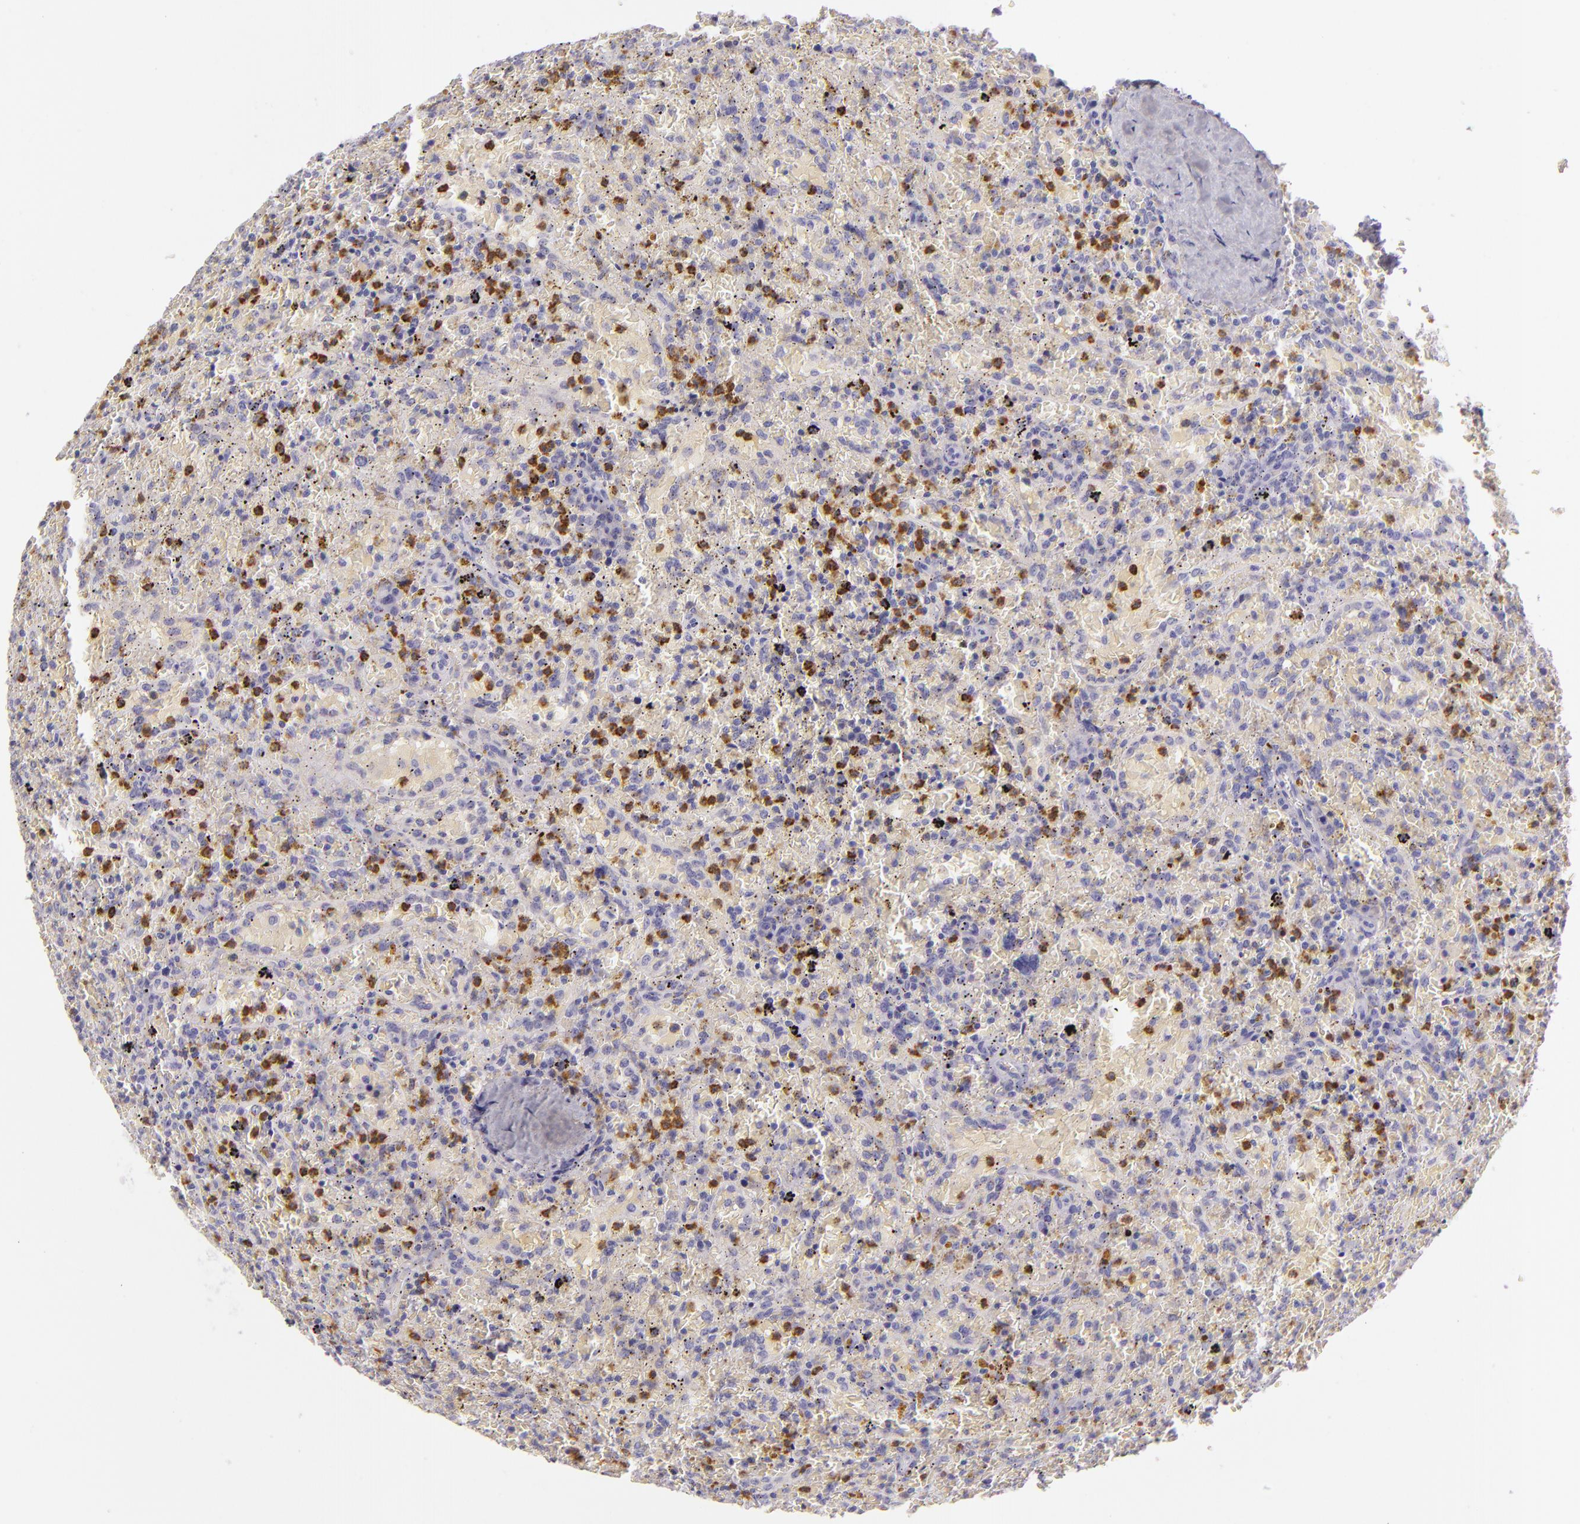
{"staining": {"intensity": "negative", "quantity": "none", "location": "none"}, "tissue": "lymphoma", "cell_type": "Tumor cells", "image_type": "cancer", "snomed": [{"axis": "morphology", "description": "Malignant lymphoma, non-Hodgkin's type, High grade"}, {"axis": "topography", "description": "Spleen"}, {"axis": "topography", "description": "Lymph node"}], "caption": "IHC micrograph of neoplastic tissue: human malignant lymphoma, non-Hodgkin's type (high-grade) stained with DAB (3,3'-diaminobenzidine) exhibits no significant protein expression in tumor cells. (Immunohistochemistry (ihc), brightfield microscopy, high magnification).", "gene": "CEACAM1", "patient": {"sex": "female", "age": 70}}